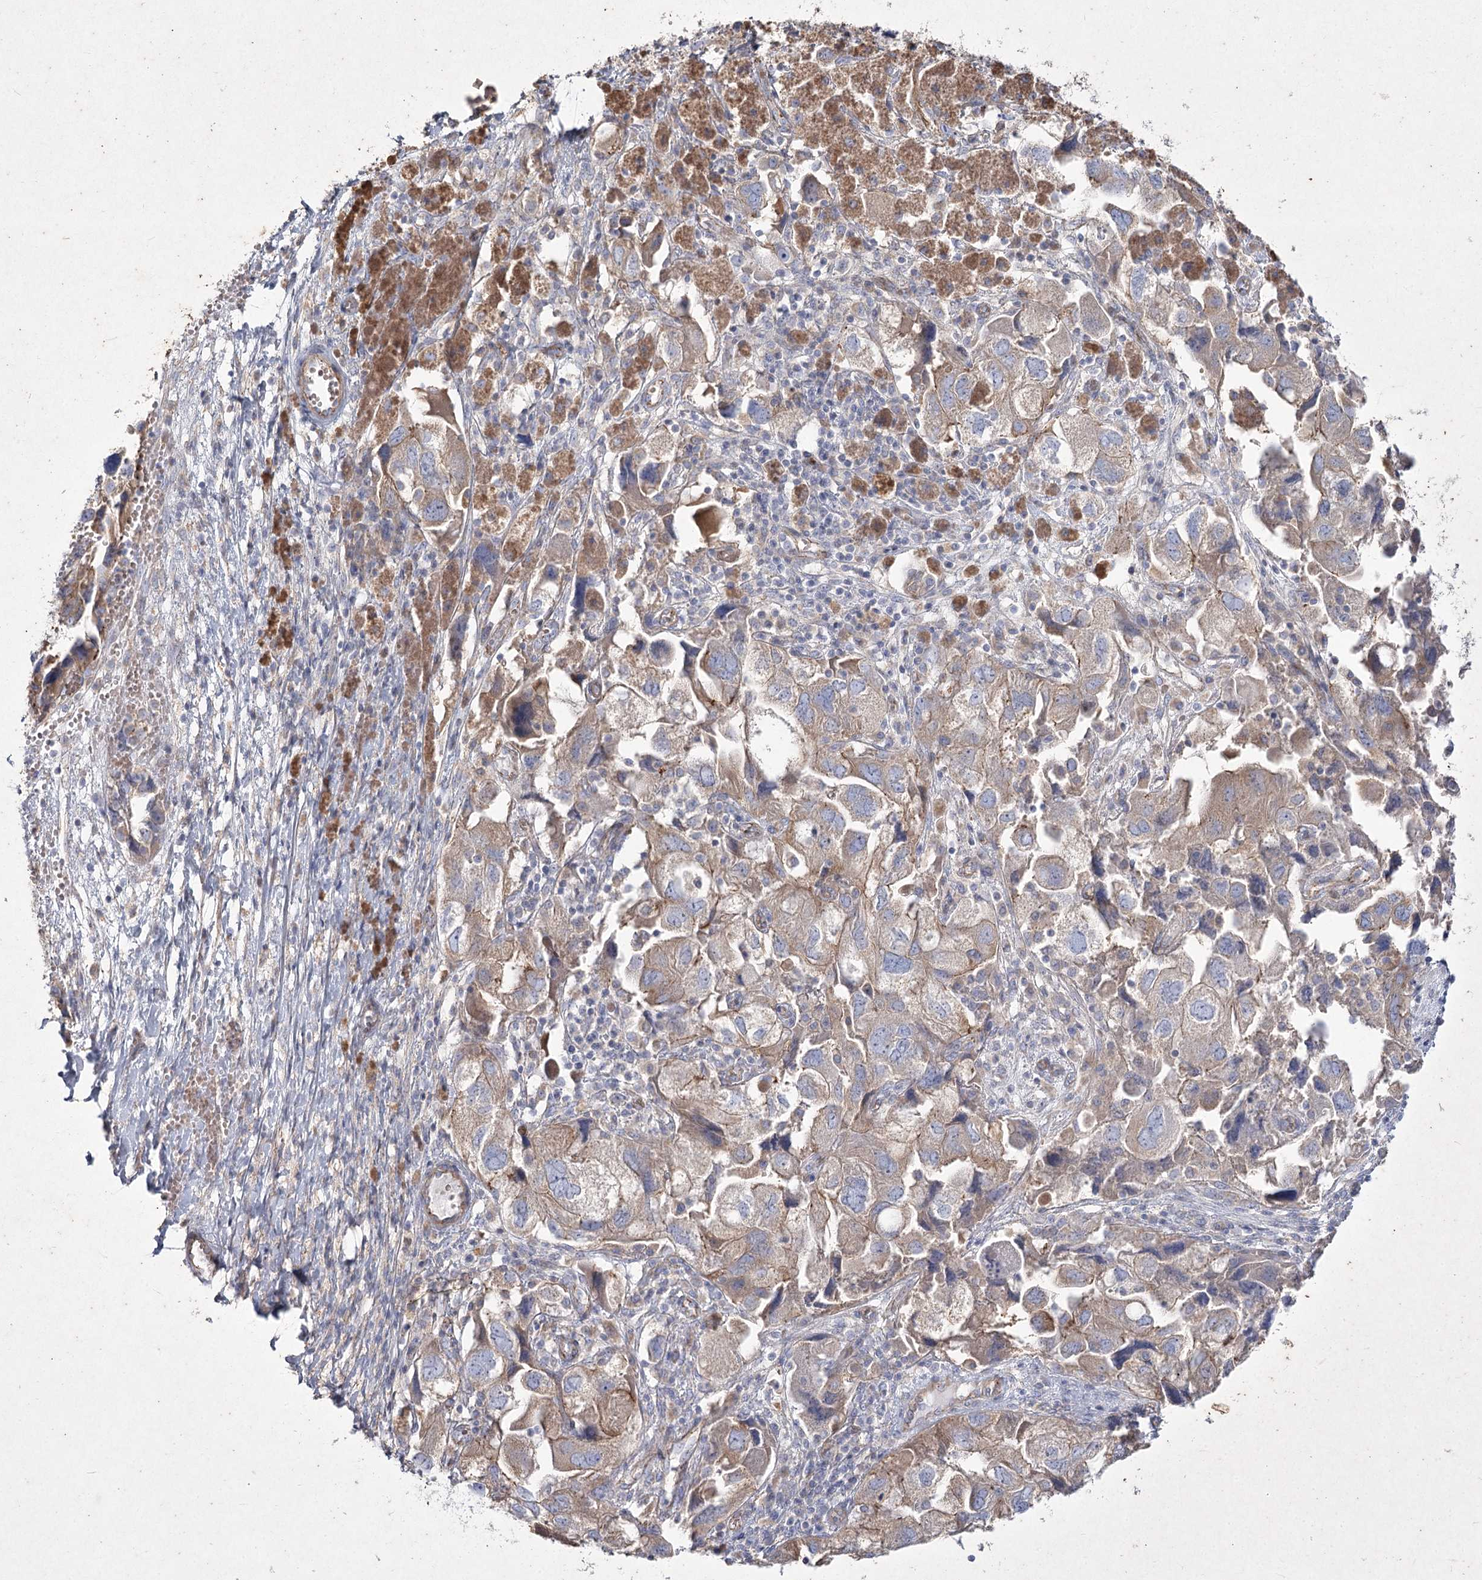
{"staining": {"intensity": "weak", "quantity": ">75%", "location": "cytoplasmic/membranous"}, "tissue": "ovarian cancer", "cell_type": "Tumor cells", "image_type": "cancer", "snomed": [{"axis": "morphology", "description": "Carcinoma, NOS"}, {"axis": "morphology", "description": "Cystadenocarcinoma, serous, NOS"}, {"axis": "topography", "description": "Ovary"}], "caption": "Ovarian cancer was stained to show a protein in brown. There is low levels of weak cytoplasmic/membranous staining in approximately >75% of tumor cells.", "gene": "LDLRAD3", "patient": {"sex": "female", "age": 69}}